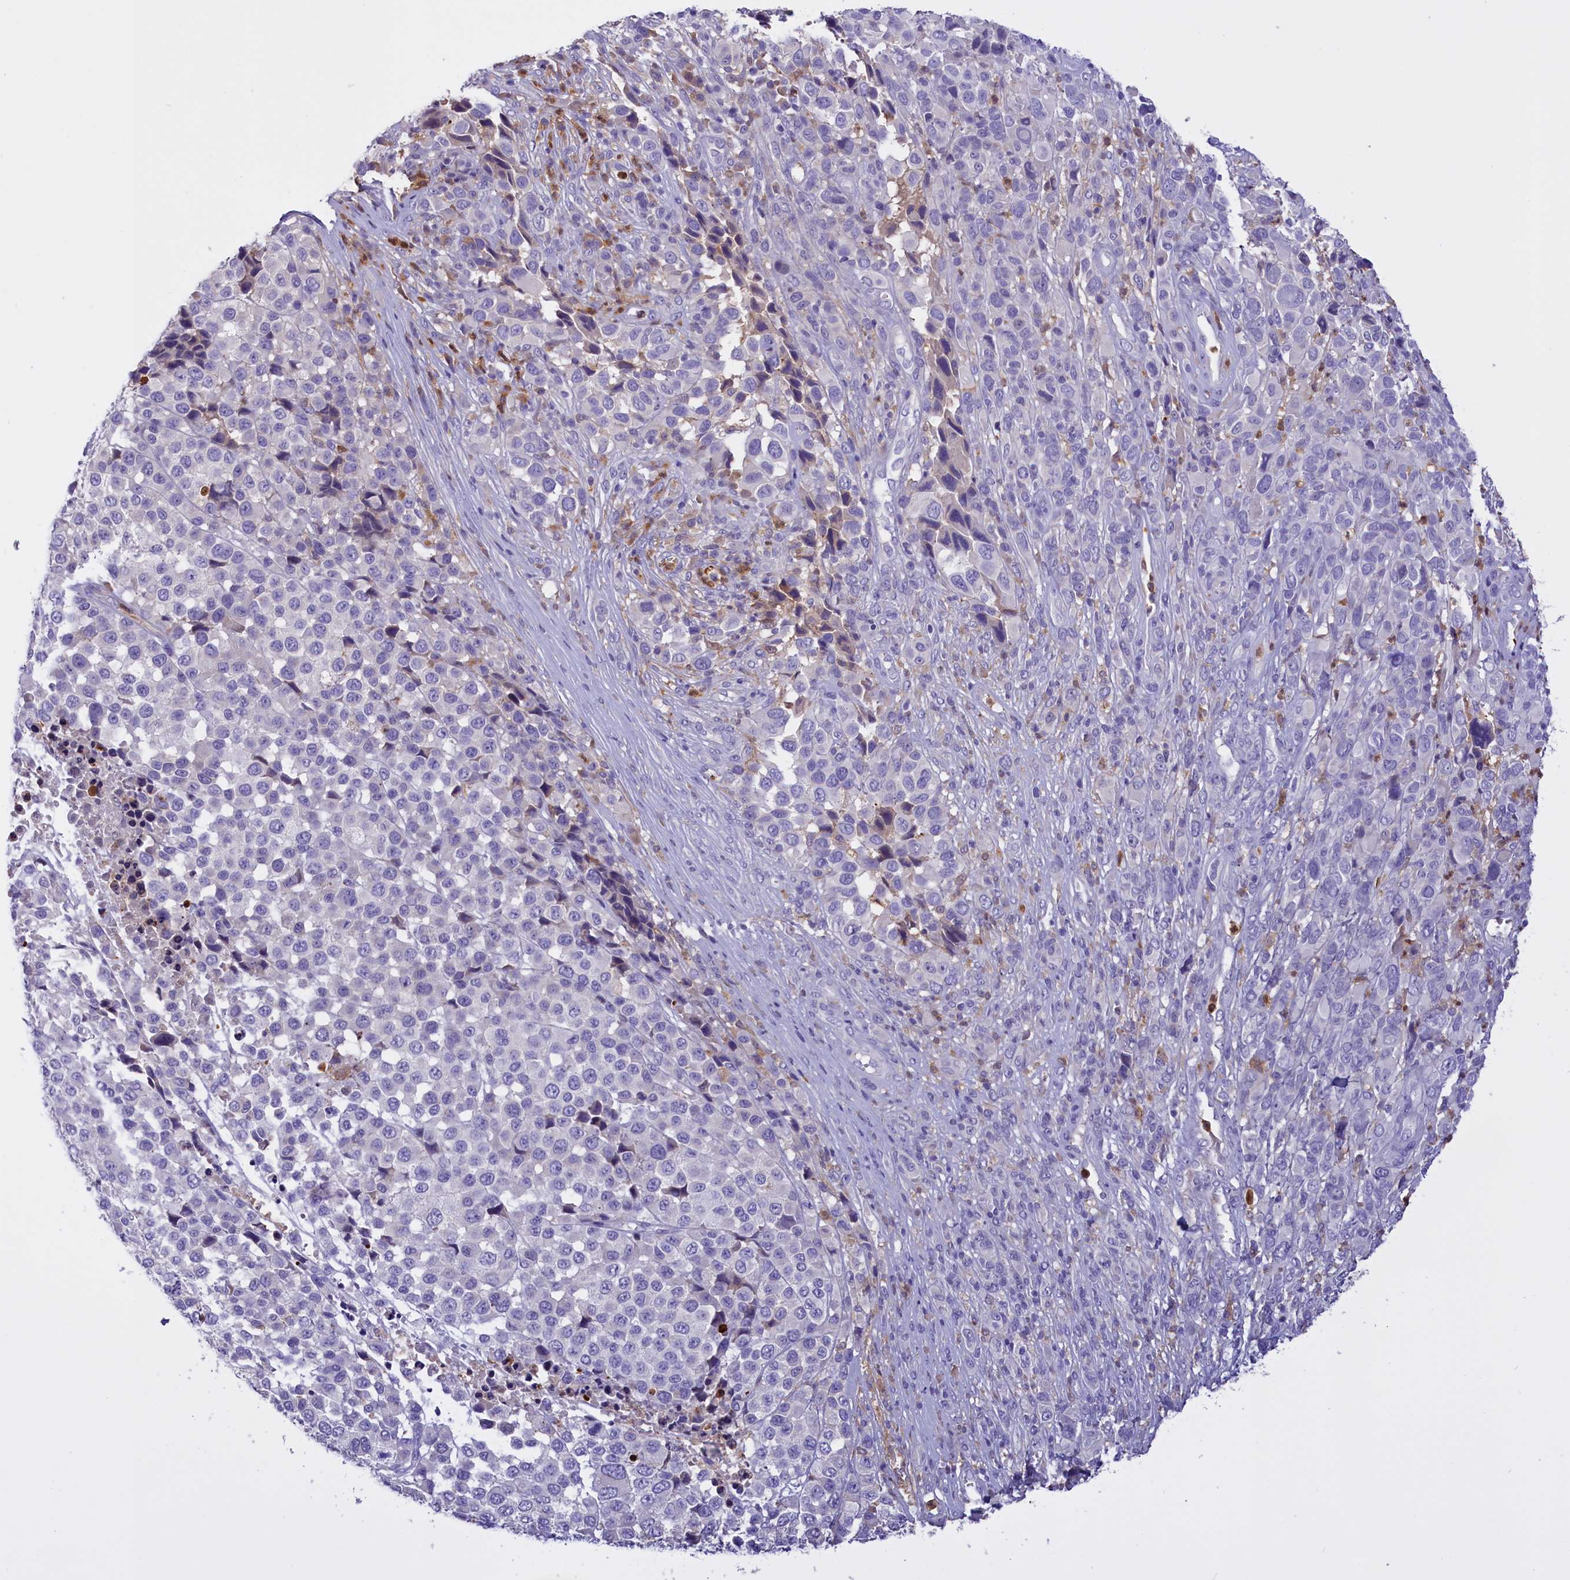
{"staining": {"intensity": "negative", "quantity": "none", "location": "none"}, "tissue": "melanoma", "cell_type": "Tumor cells", "image_type": "cancer", "snomed": [{"axis": "morphology", "description": "Malignant melanoma, NOS"}, {"axis": "topography", "description": "Skin of trunk"}], "caption": "An image of melanoma stained for a protein exhibits no brown staining in tumor cells.", "gene": "FAM149B1", "patient": {"sex": "male", "age": 71}}